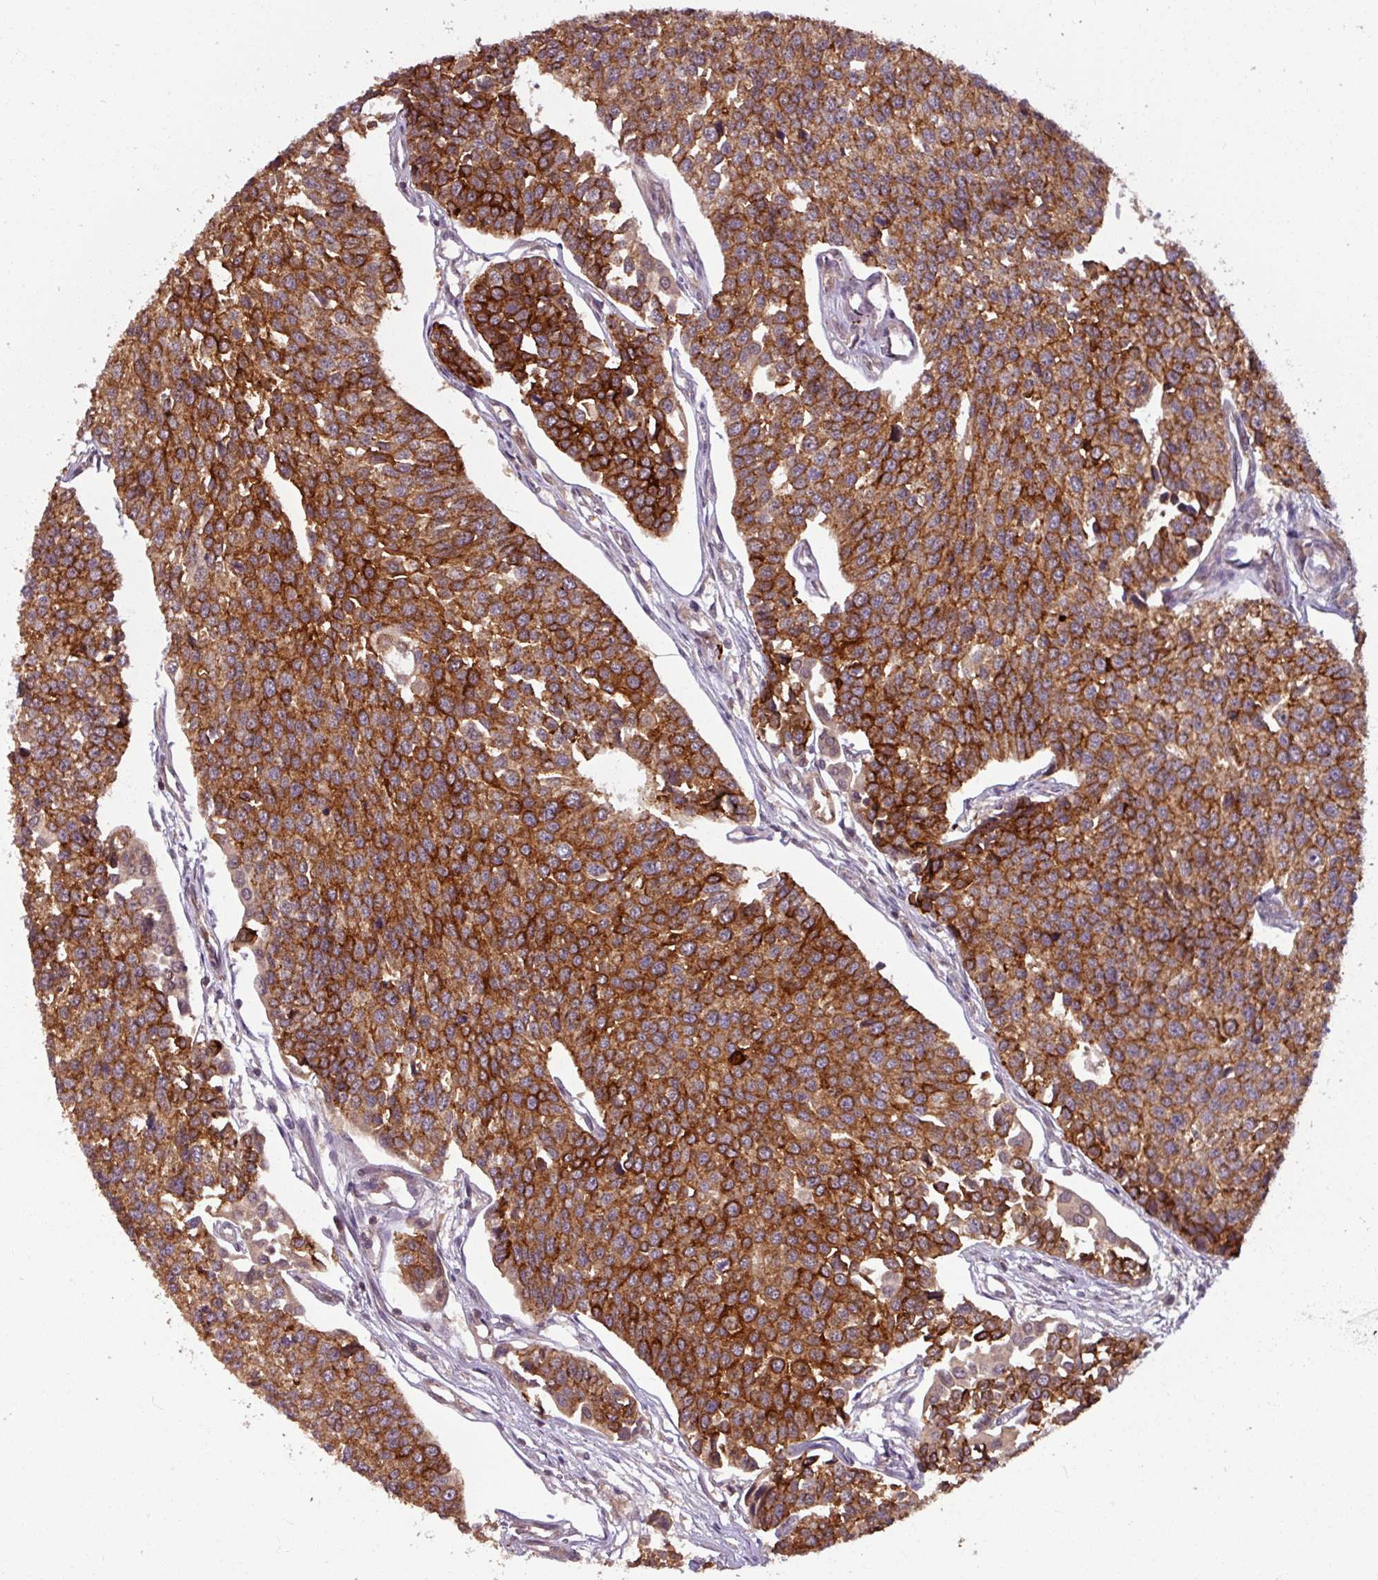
{"staining": {"intensity": "strong", "quantity": ">75%", "location": "cytoplasmic/membranous"}, "tissue": "urothelial cancer", "cell_type": "Tumor cells", "image_type": "cancer", "snomed": [{"axis": "morphology", "description": "Urothelial carcinoma, Low grade"}, {"axis": "topography", "description": "Urinary bladder"}], "caption": "Protein expression analysis of low-grade urothelial carcinoma demonstrates strong cytoplasmic/membranous staining in approximately >75% of tumor cells.", "gene": "TUSC3", "patient": {"sex": "female", "age": 78}}